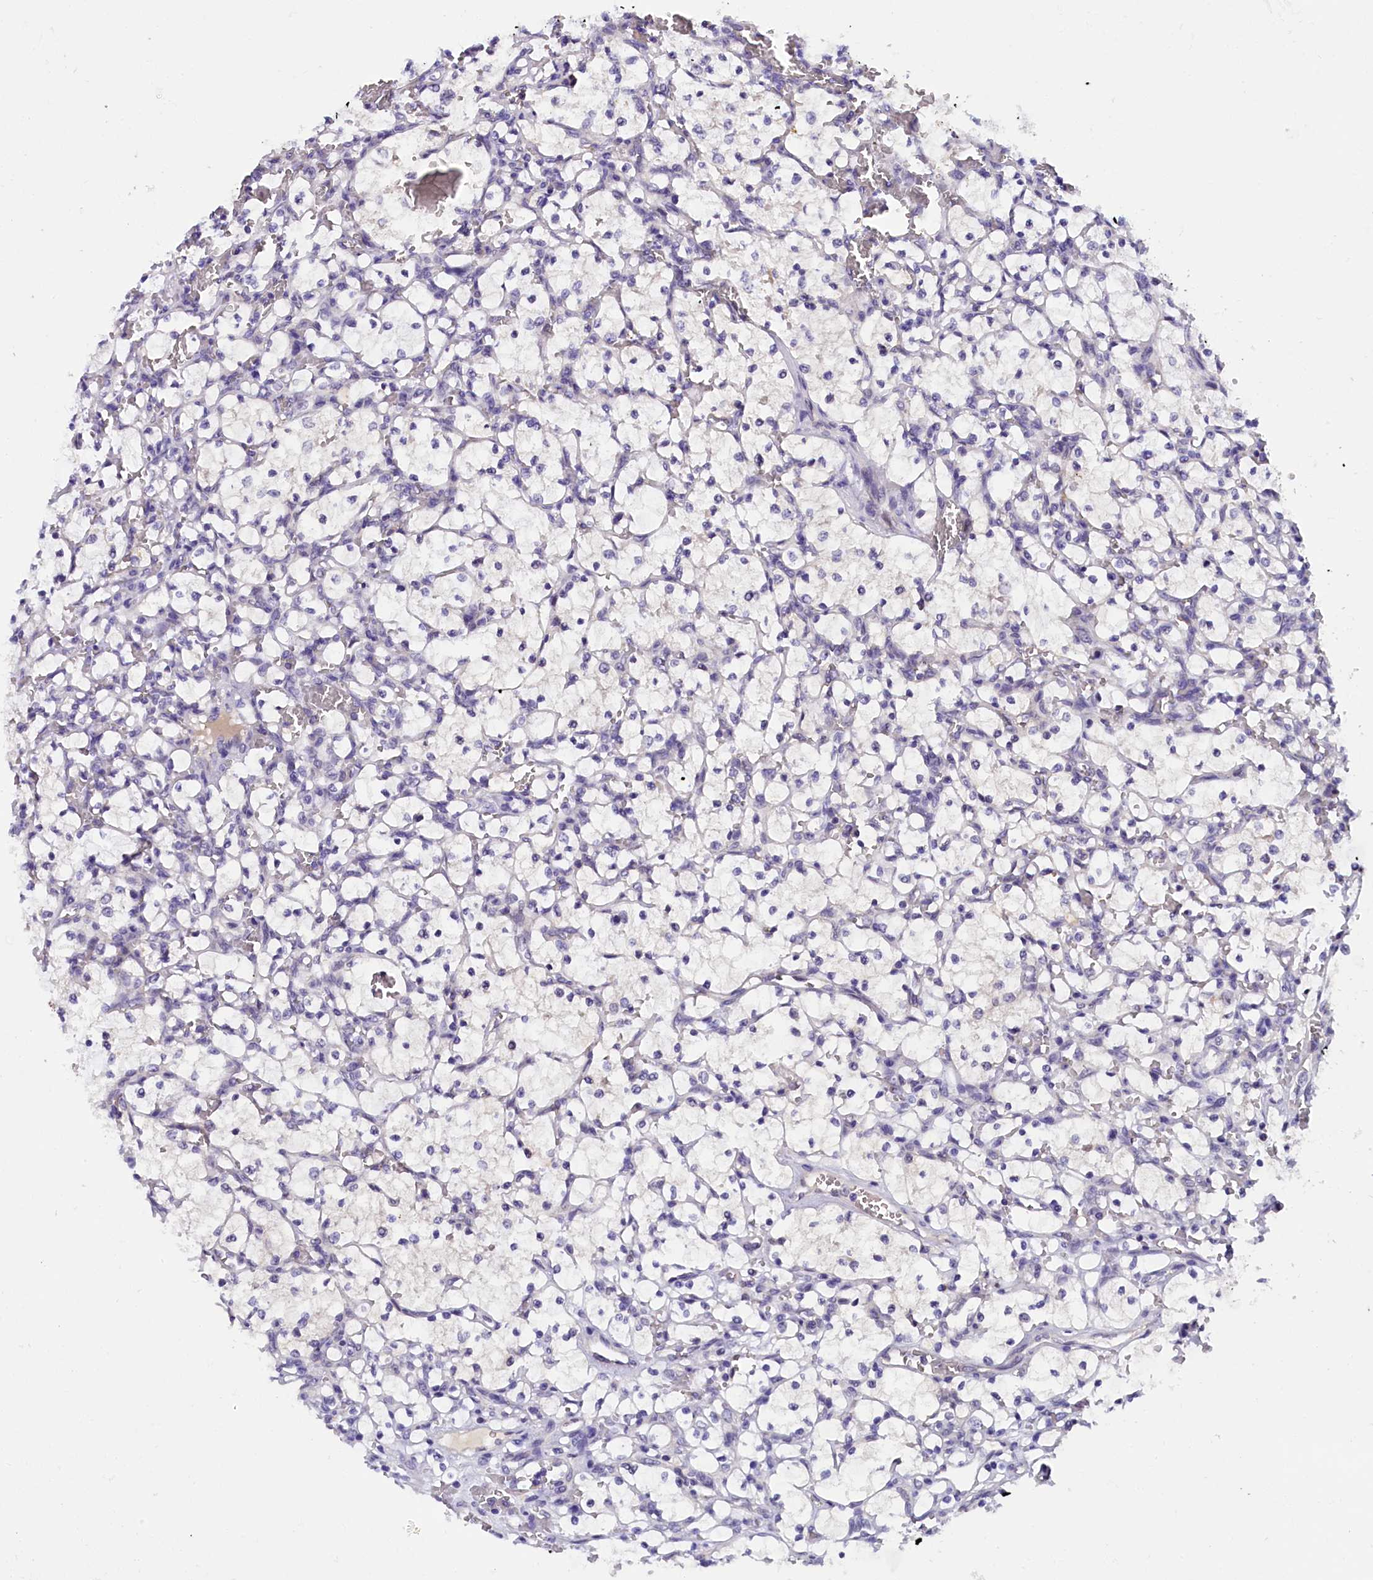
{"staining": {"intensity": "negative", "quantity": "none", "location": "none"}, "tissue": "renal cancer", "cell_type": "Tumor cells", "image_type": "cancer", "snomed": [{"axis": "morphology", "description": "Adenocarcinoma, NOS"}, {"axis": "topography", "description": "Kidney"}], "caption": "A photomicrograph of human adenocarcinoma (renal) is negative for staining in tumor cells. (DAB immunohistochemistry visualized using brightfield microscopy, high magnification).", "gene": "IQCN", "patient": {"sex": "female", "age": 69}}